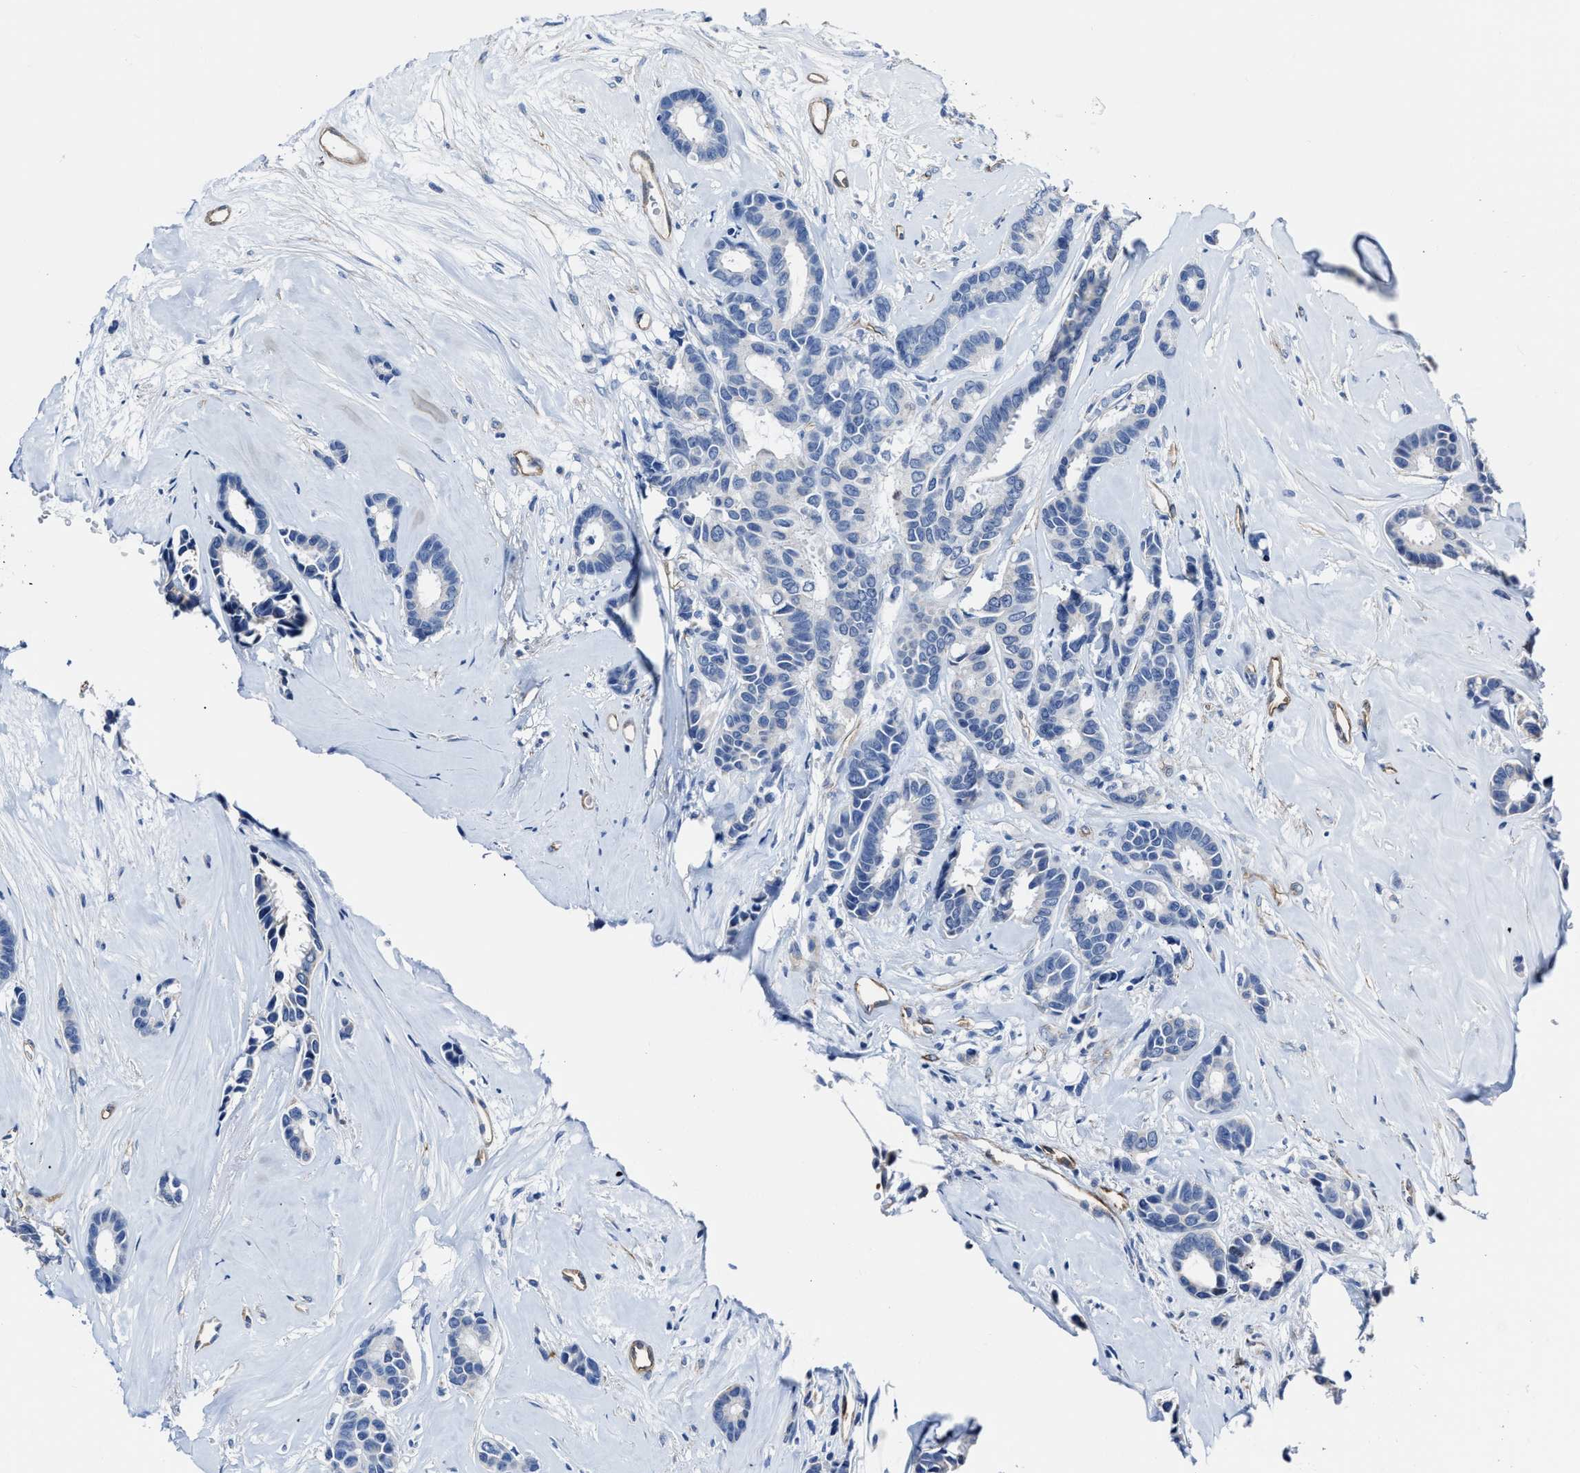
{"staining": {"intensity": "negative", "quantity": "none", "location": "none"}, "tissue": "breast cancer", "cell_type": "Tumor cells", "image_type": "cancer", "snomed": [{"axis": "morphology", "description": "Duct carcinoma"}, {"axis": "topography", "description": "Breast"}], "caption": "The image displays no significant staining in tumor cells of breast intraductal carcinoma.", "gene": "KCNMB3", "patient": {"sex": "female", "age": 87}}